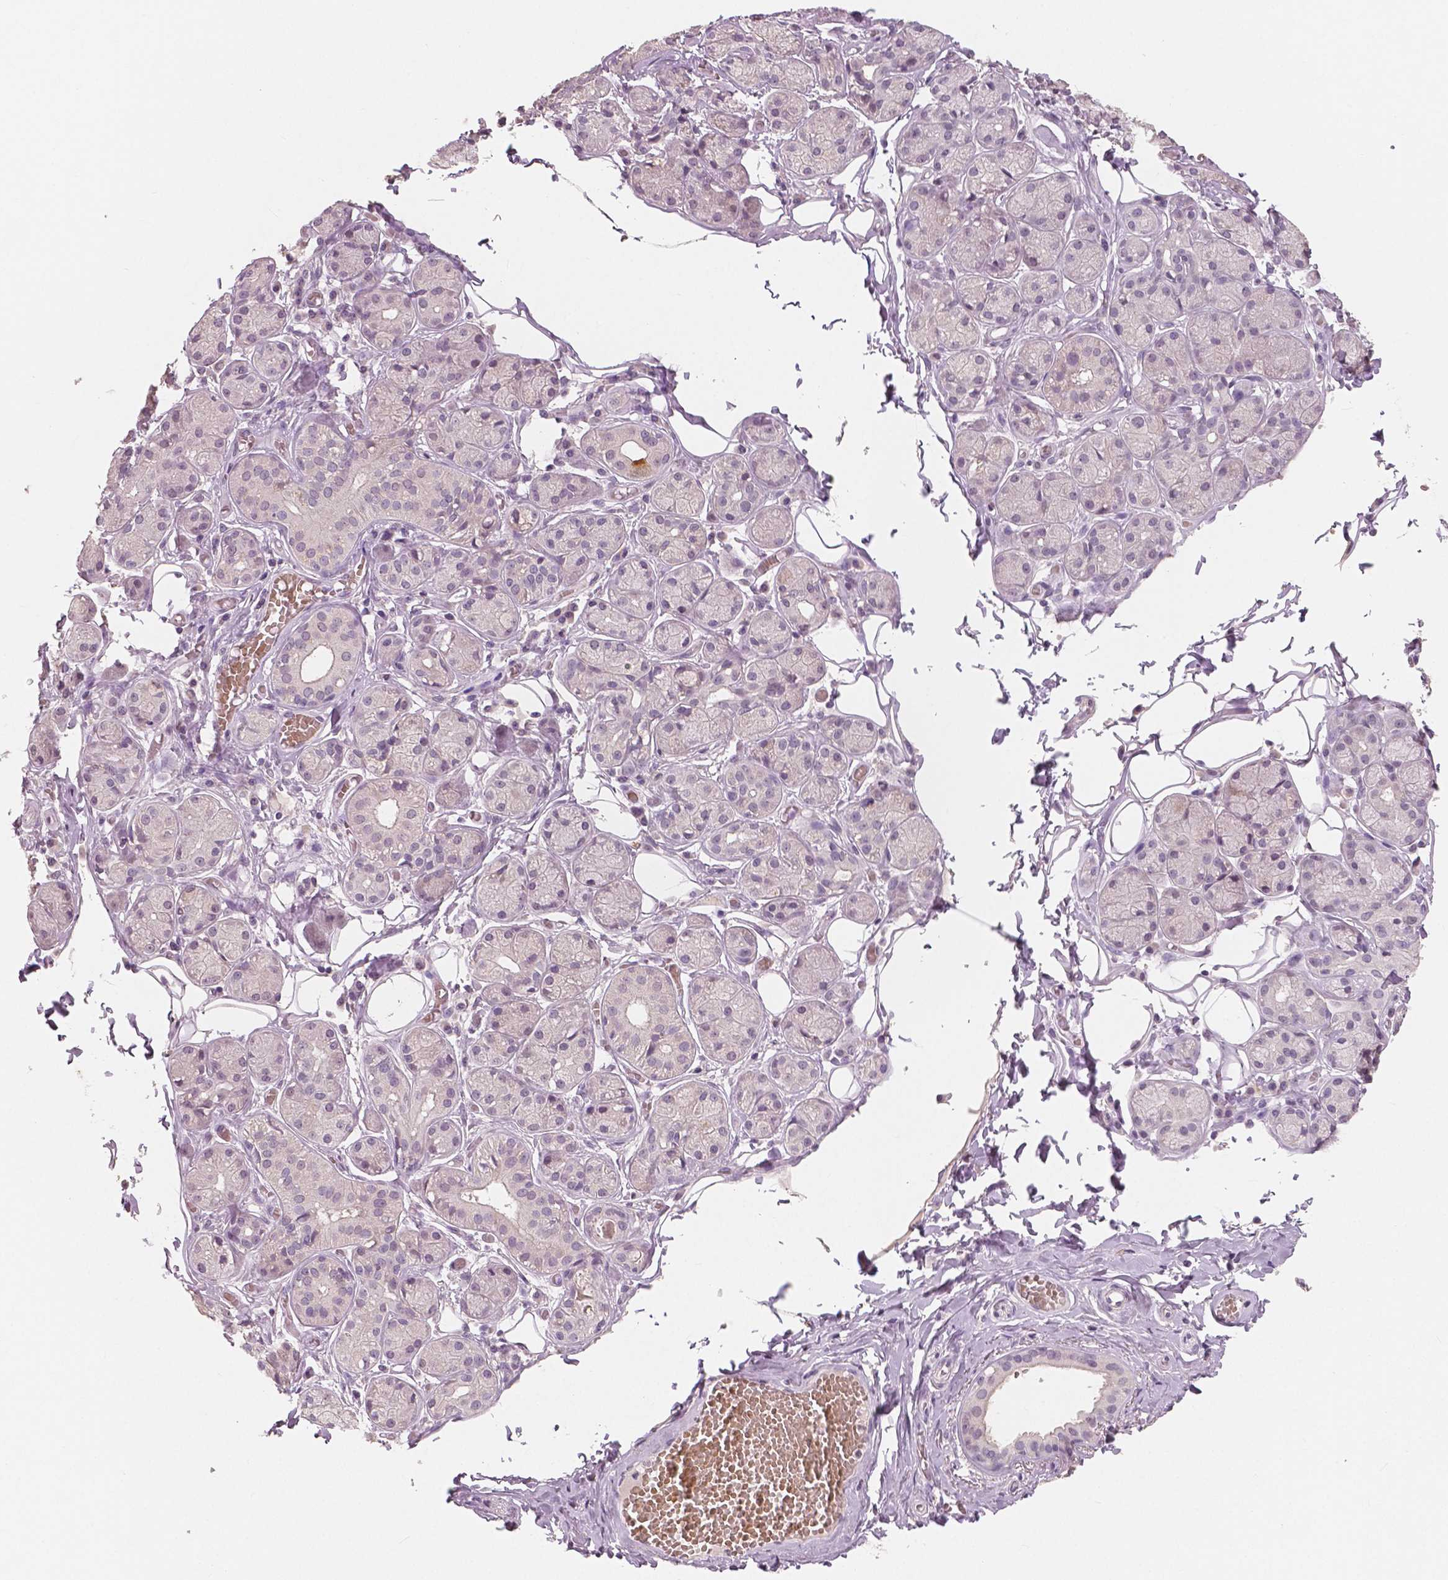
{"staining": {"intensity": "negative", "quantity": "none", "location": "none"}, "tissue": "salivary gland", "cell_type": "Glandular cells", "image_type": "normal", "snomed": [{"axis": "morphology", "description": "Normal tissue, NOS"}, {"axis": "topography", "description": "Salivary gland"}, {"axis": "topography", "description": "Peripheral nerve tissue"}], "caption": "This is an IHC image of benign human salivary gland. There is no staining in glandular cells.", "gene": "RNASE7", "patient": {"sex": "male", "age": 71}}